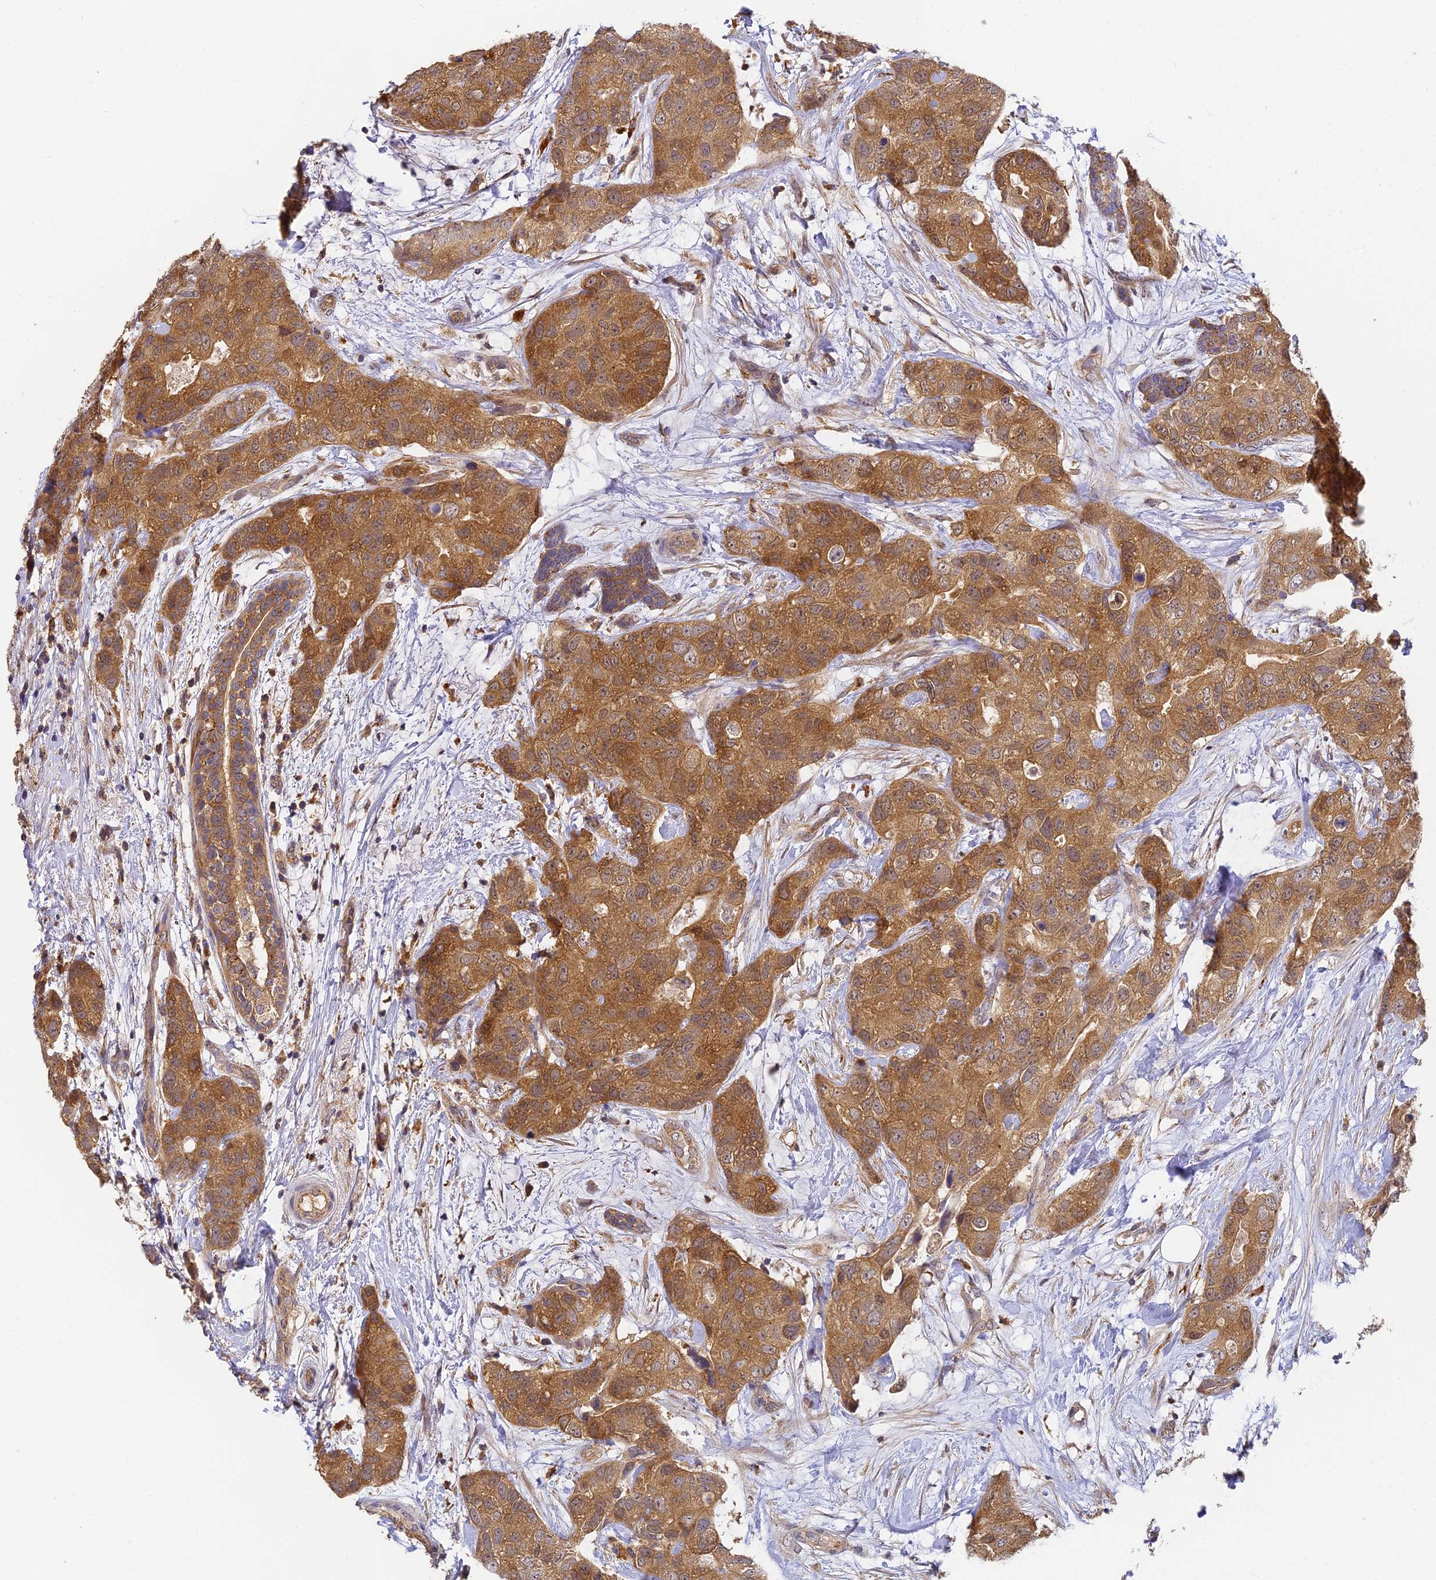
{"staining": {"intensity": "moderate", "quantity": ">75%", "location": "cytoplasmic/membranous"}, "tissue": "breast cancer", "cell_type": "Tumor cells", "image_type": "cancer", "snomed": [{"axis": "morphology", "description": "Duct carcinoma"}, {"axis": "topography", "description": "Breast"}], "caption": "IHC micrograph of breast infiltrating ductal carcinoma stained for a protein (brown), which exhibits medium levels of moderate cytoplasmic/membranous positivity in approximately >75% of tumor cells.", "gene": "YAE1", "patient": {"sex": "female", "age": 62}}